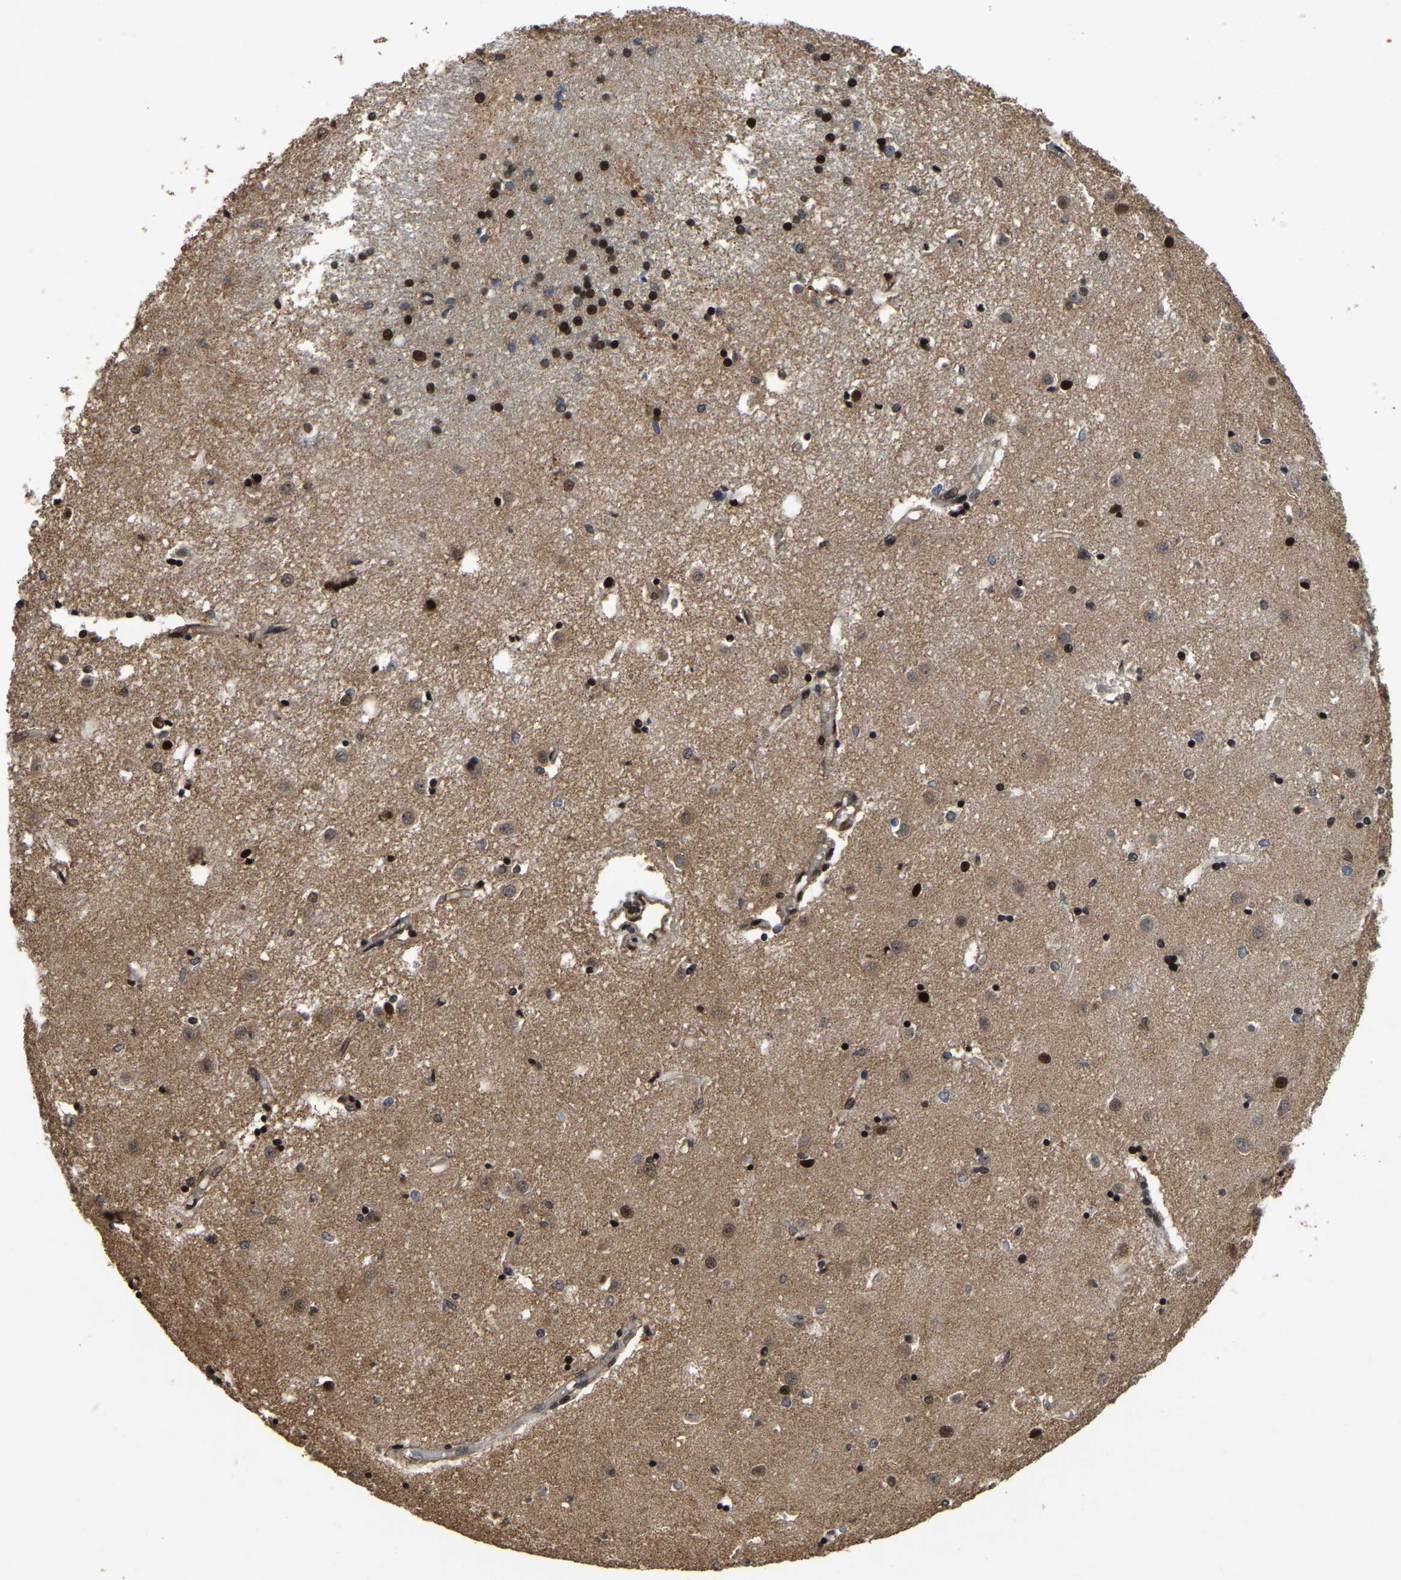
{"staining": {"intensity": "strong", "quantity": ">75%", "location": "nuclear"}, "tissue": "caudate", "cell_type": "Glial cells", "image_type": "normal", "snomed": [{"axis": "morphology", "description": "Normal tissue, NOS"}, {"axis": "topography", "description": "Lateral ventricle wall"}], "caption": "Immunohistochemistry staining of normal caudate, which displays high levels of strong nuclear positivity in about >75% of glial cells indicating strong nuclear protein positivity. The staining was performed using DAB (3,3'-diaminobenzidine) (brown) for protein detection and nuclei were counterstained in hematoxylin (blue).", "gene": "CIAO1", "patient": {"sex": "male", "age": 45}}